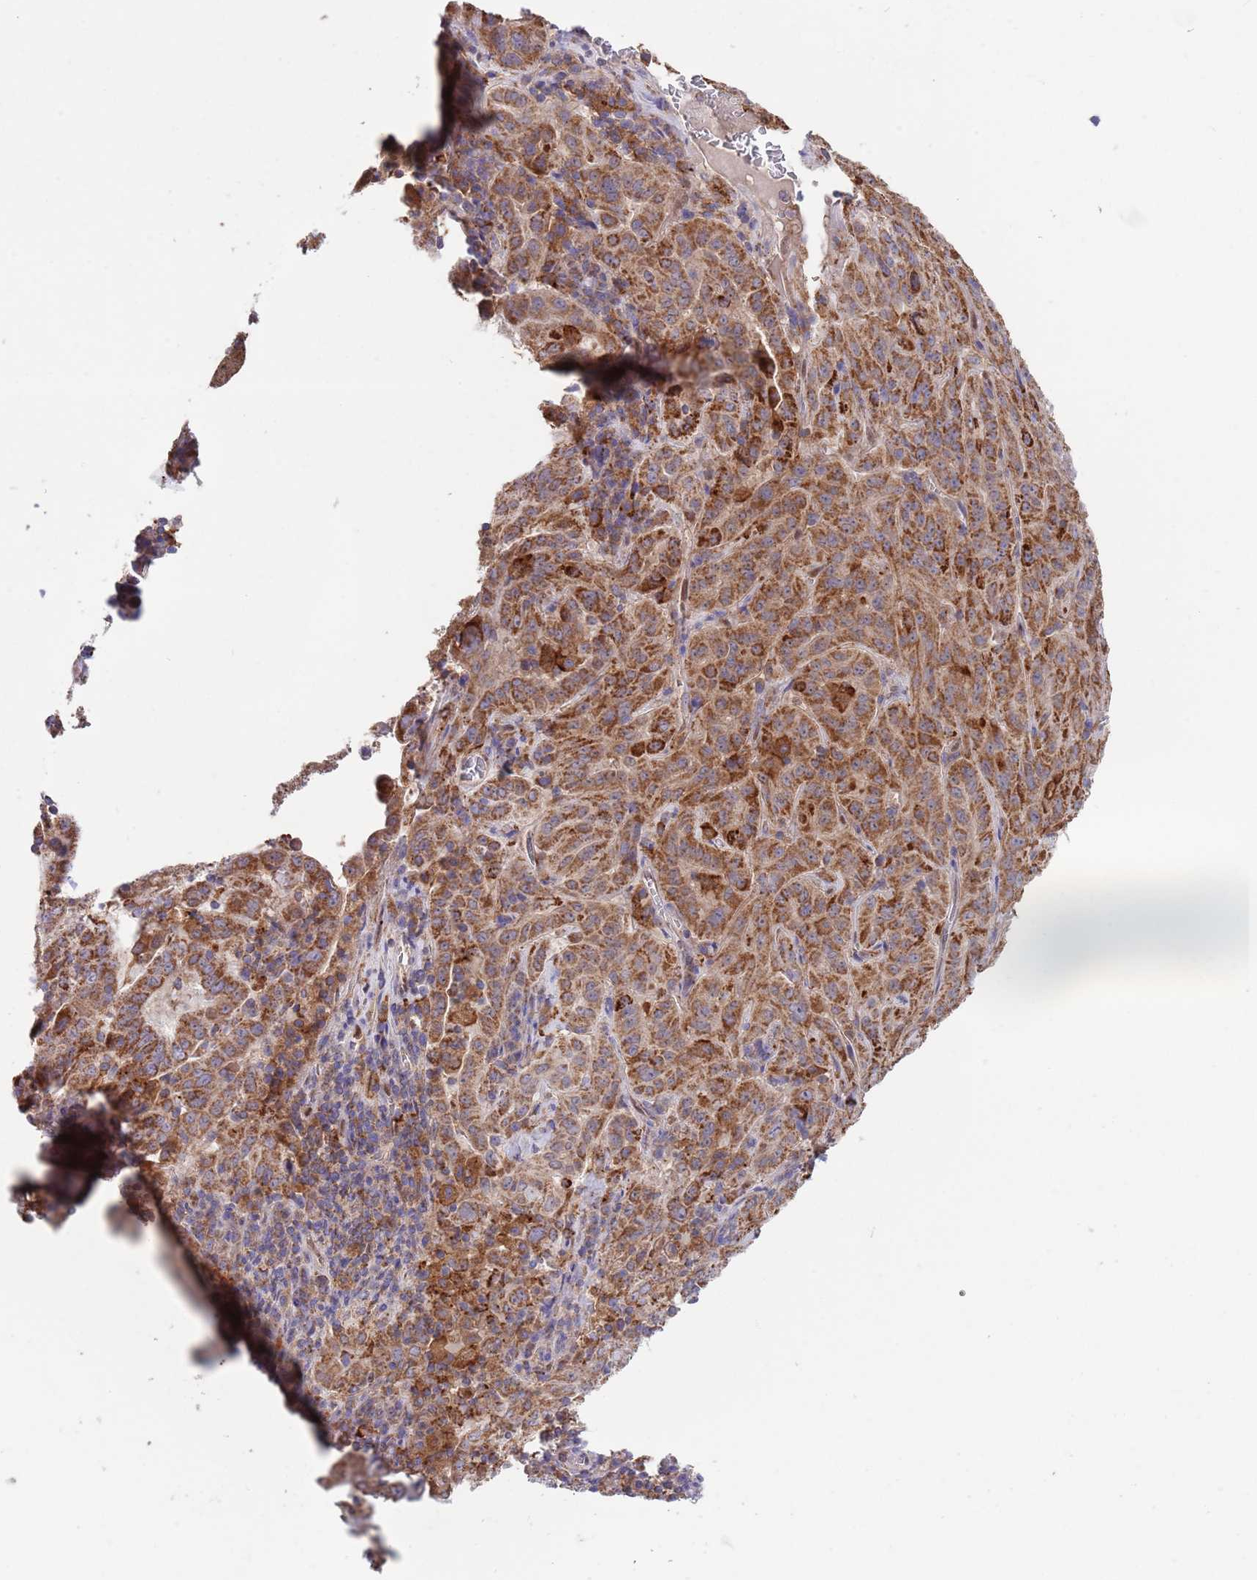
{"staining": {"intensity": "moderate", "quantity": ">75%", "location": "cytoplasmic/membranous"}, "tissue": "pancreatic cancer", "cell_type": "Tumor cells", "image_type": "cancer", "snomed": [{"axis": "morphology", "description": "Adenocarcinoma, NOS"}, {"axis": "topography", "description": "Pancreas"}], "caption": "Adenocarcinoma (pancreatic) tissue reveals moderate cytoplasmic/membranous expression in about >75% of tumor cells", "gene": "DDT", "patient": {"sex": "male", "age": 63}}